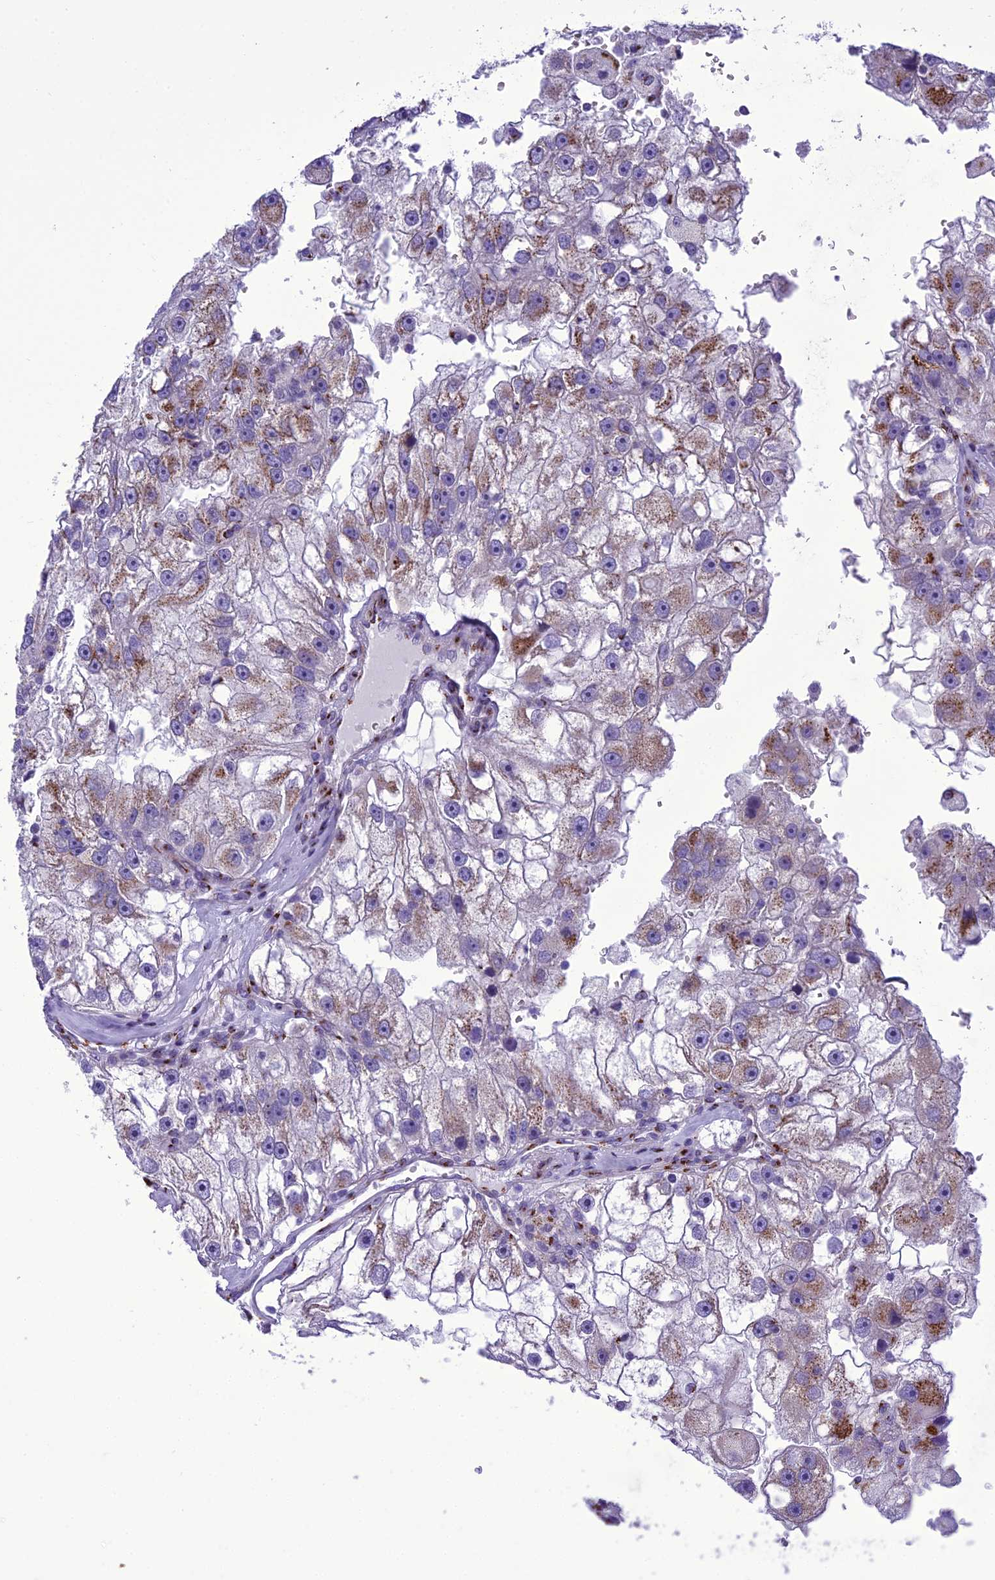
{"staining": {"intensity": "moderate", "quantity": ">75%", "location": "cytoplasmic/membranous"}, "tissue": "renal cancer", "cell_type": "Tumor cells", "image_type": "cancer", "snomed": [{"axis": "morphology", "description": "Adenocarcinoma, NOS"}, {"axis": "topography", "description": "Kidney"}], "caption": "DAB immunohistochemical staining of renal adenocarcinoma exhibits moderate cytoplasmic/membranous protein expression in approximately >75% of tumor cells.", "gene": "GOLM2", "patient": {"sex": "male", "age": 63}}